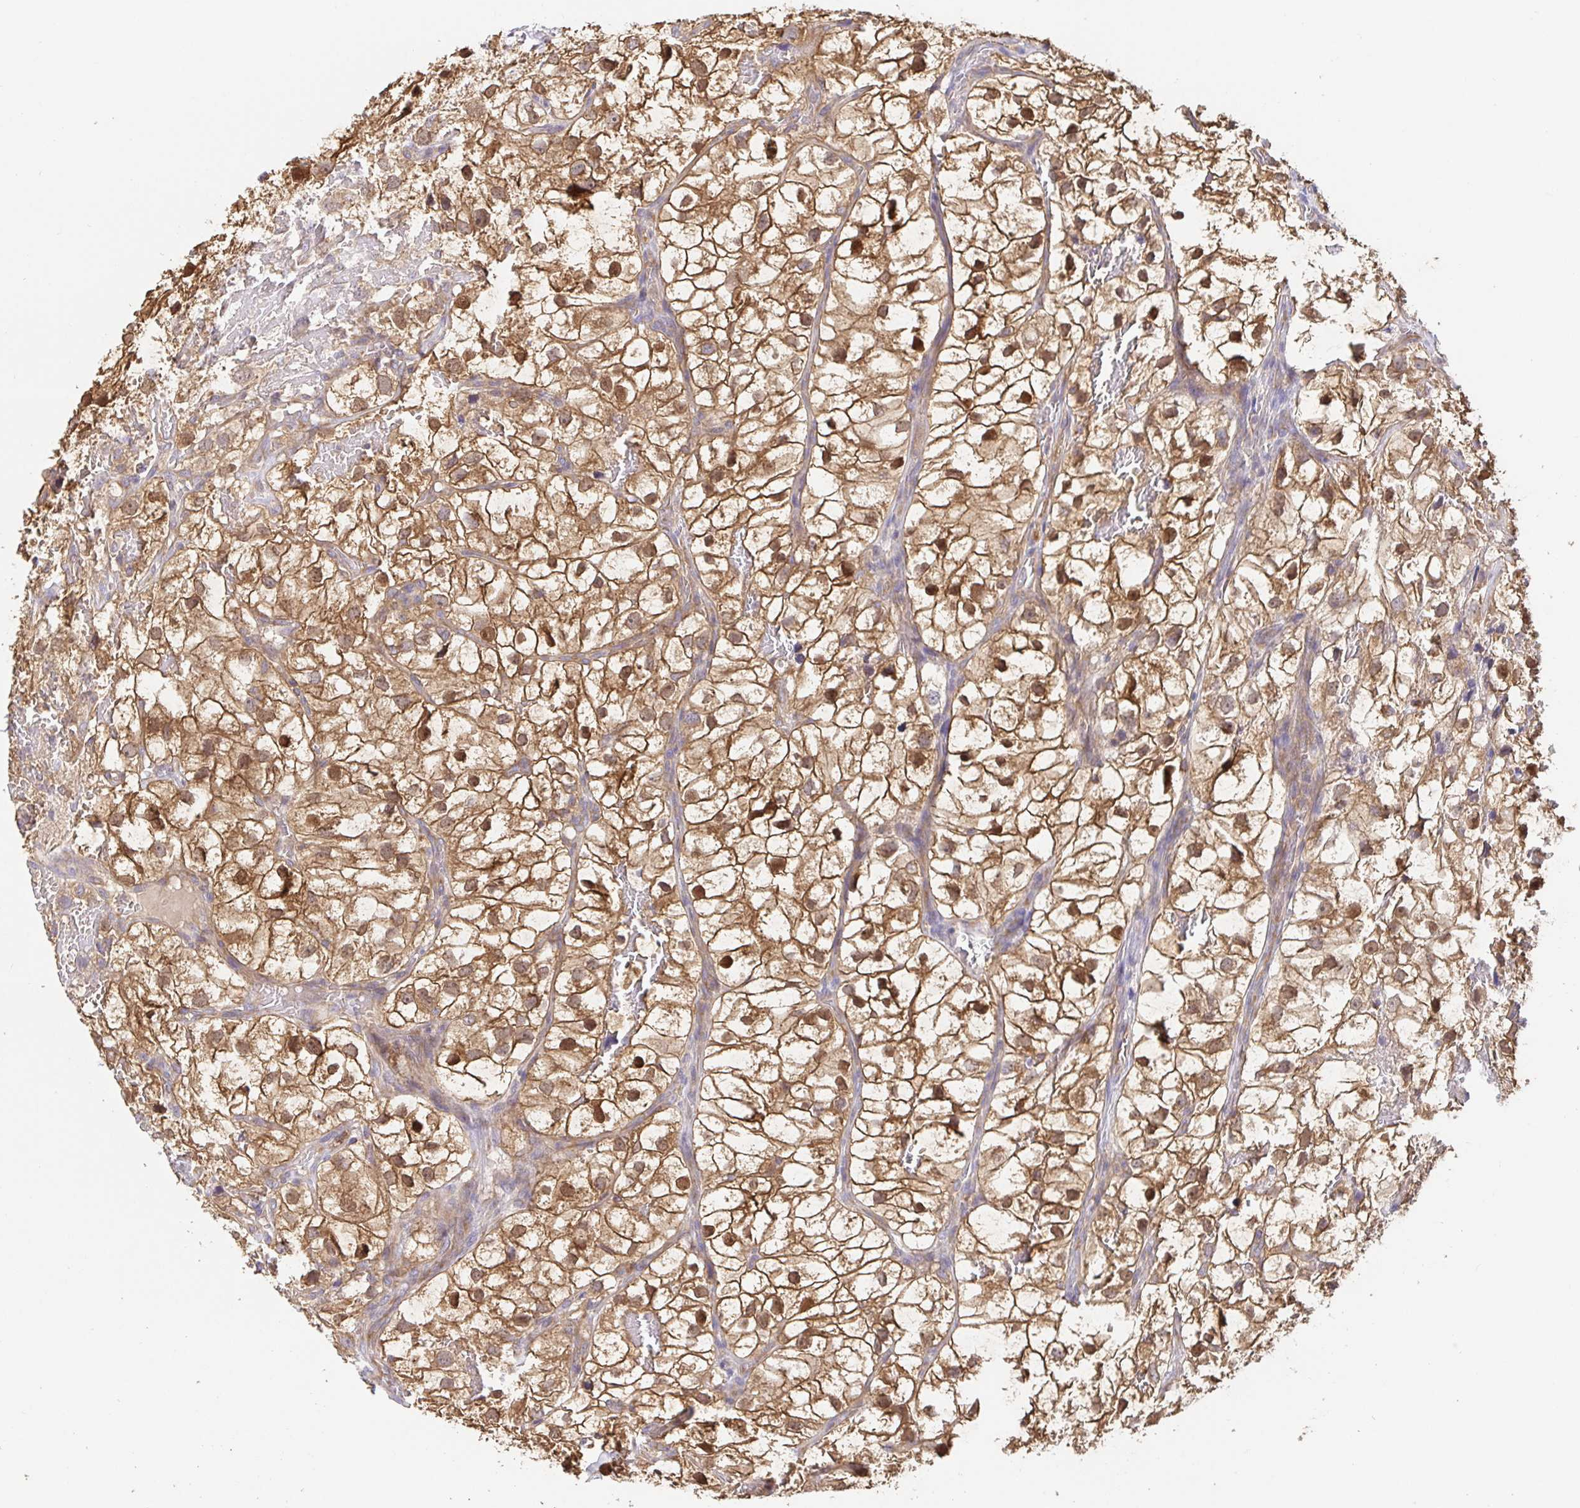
{"staining": {"intensity": "moderate", "quantity": ">75%", "location": "cytoplasmic/membranous,nuclear"}, "tissue": "renal cancer", "cell_type": "Tumor cells", "image_type": "cancer", "snomed": [{"axis": "morphology", "description": "Adenocarcinoma, NOS"}, {"axis": "topography", "description": "Kidney"}], "caption": "Protein staining of renal cancer tissue shows moderate cytoplasmic/membranous and nuclear staining in approximately >75% of tumor cells.", "gene": "HAGH", "patient": {"sex": "male", "age": 59}}